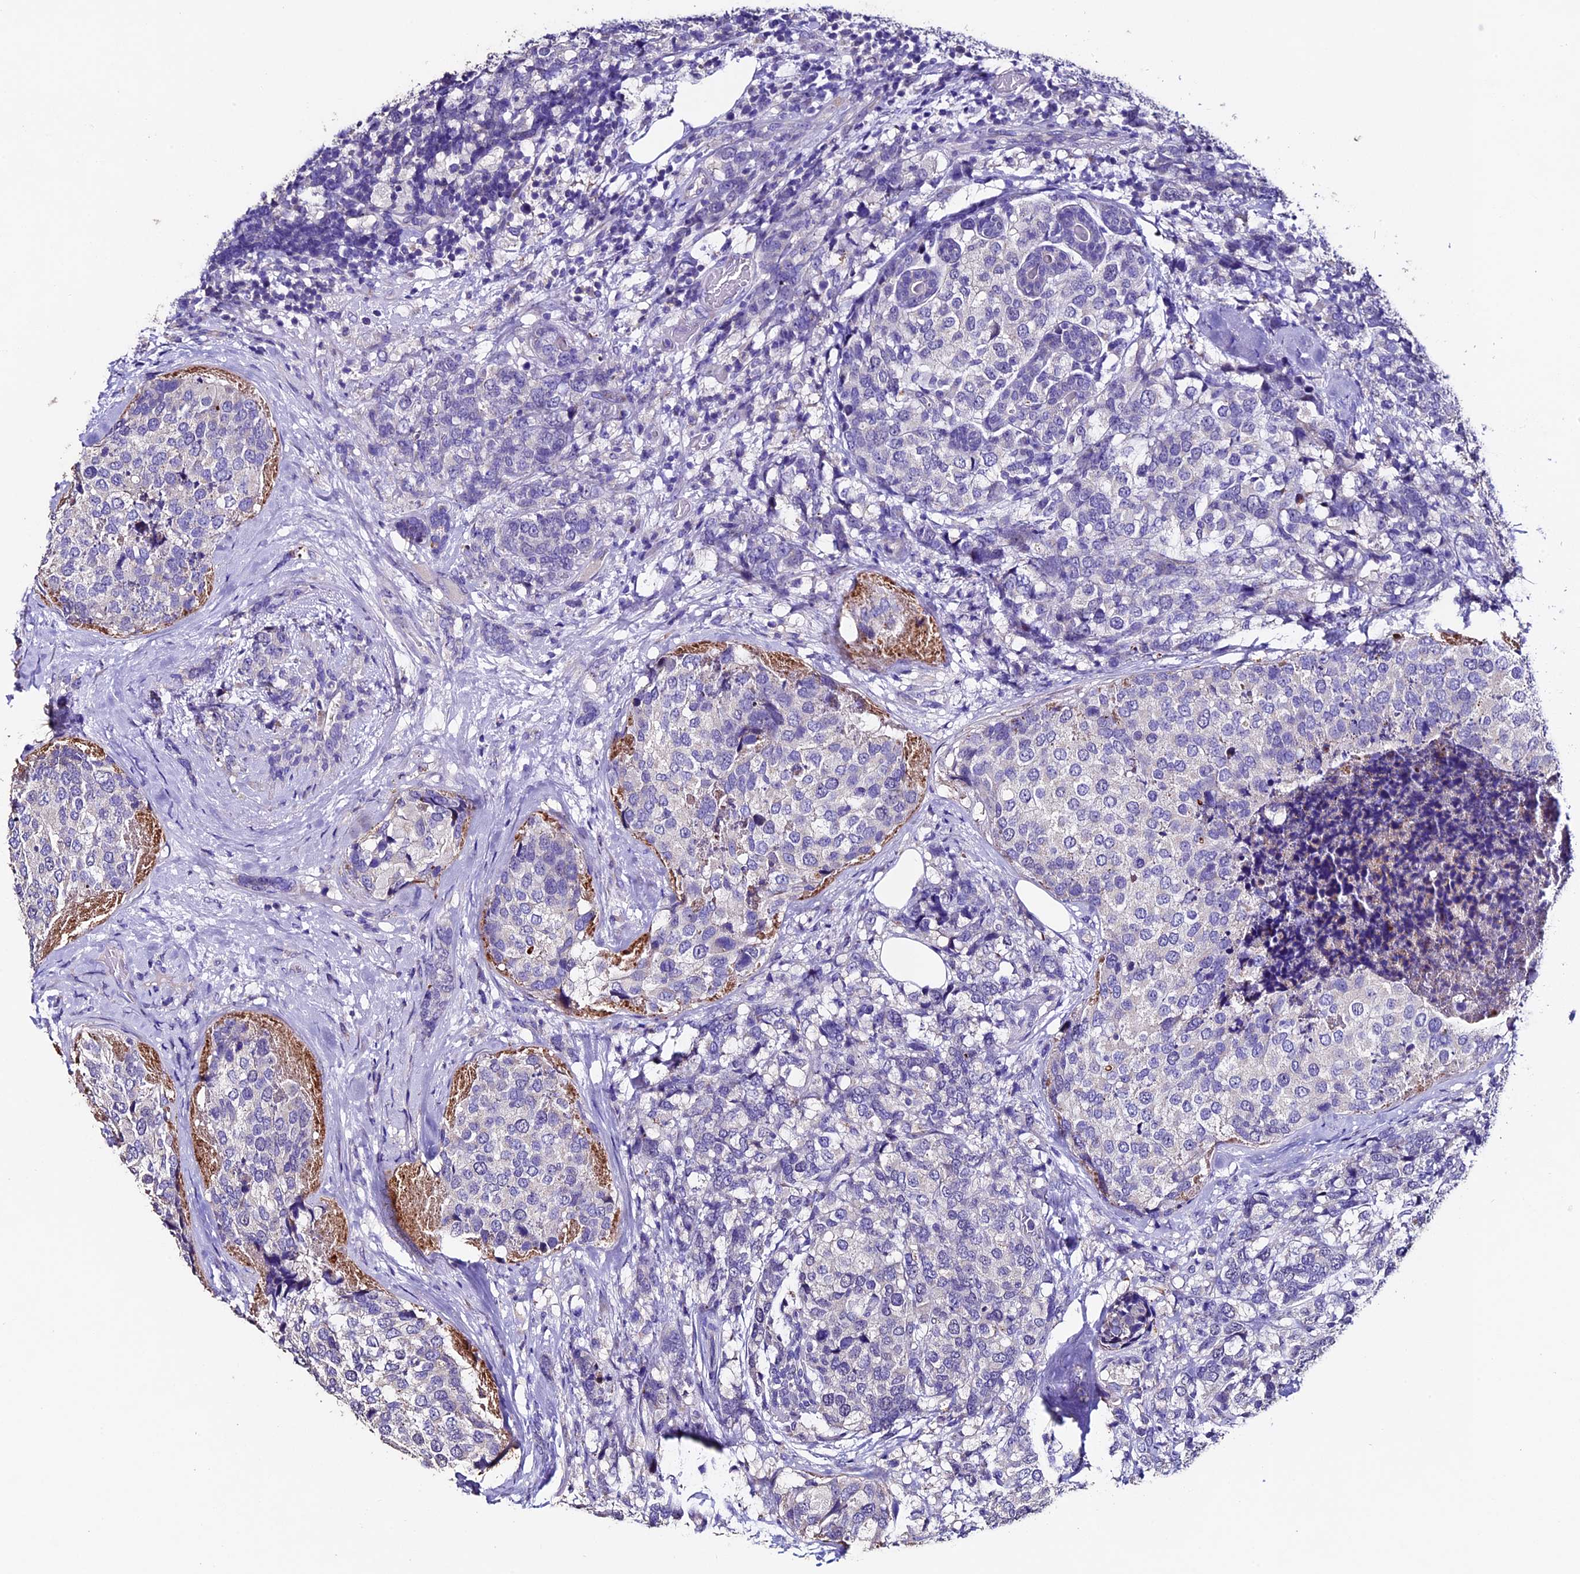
{"staining": {"intensity": "negative", "quantity": "none", "location": "none"}, "tissue": "breast cancer", "cell_type": "Tumor cells", "image_type": "cancer", "snomed": [{"axis": "morphology", "description": "Lobular carcinoma"}, {"axis": "topography", "description": "Breast"}], "caption": "High magnification brightfield microscopy of breast lobular carcinoma stained with DAB (brown) and counterstained with hematoxylin (blue): tumor cells show no significant staining.", "gene": "FBXW9", "patient": {"sex": "female", "age": 59}}